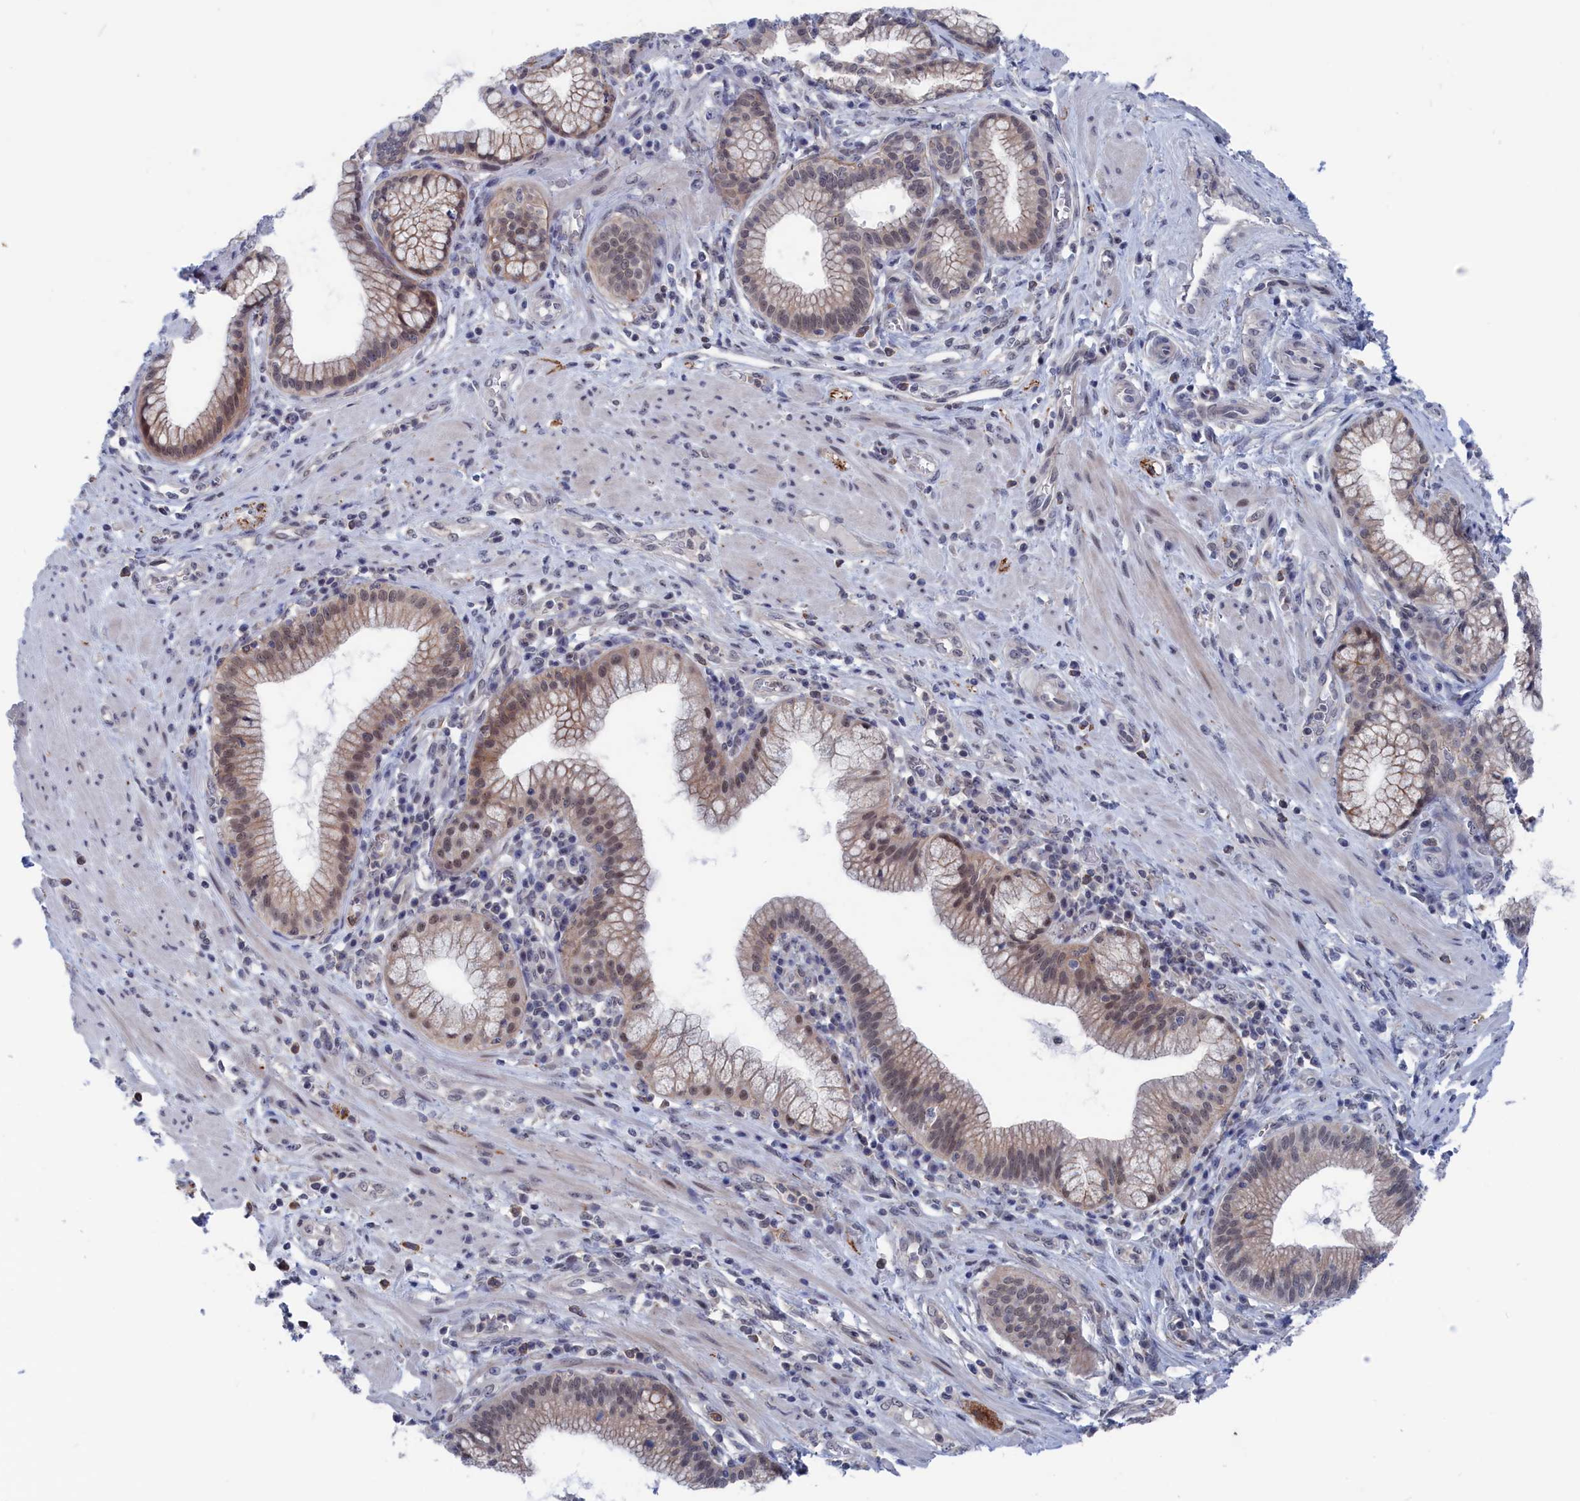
{"staining": {"intensity": "weak", "quantity": "25%-75%", "location": "cytoplasmic/membranous,nuclear"}, "tissue": "pancreatic cancer", "cell_type": "Tumor cells", "image_type": "cancer", "snomed": [{"axis": "morphology", "description": "Adenocarcinoma, NOS"}, {"axis": "topography", "description": "Pancreas"}], "caption": "An immunohistochemistry (IHC) image of neoplastic tissue is shown. Protein staining in brown highlights weak cytoplasmic/membranous and nuclear positivity in pancreatic adenocarcinoma within tumor cells. Nuclei are stained in blue.", "gene": "MARCHF3", "patient": {"sex": "male", "age": 72}}